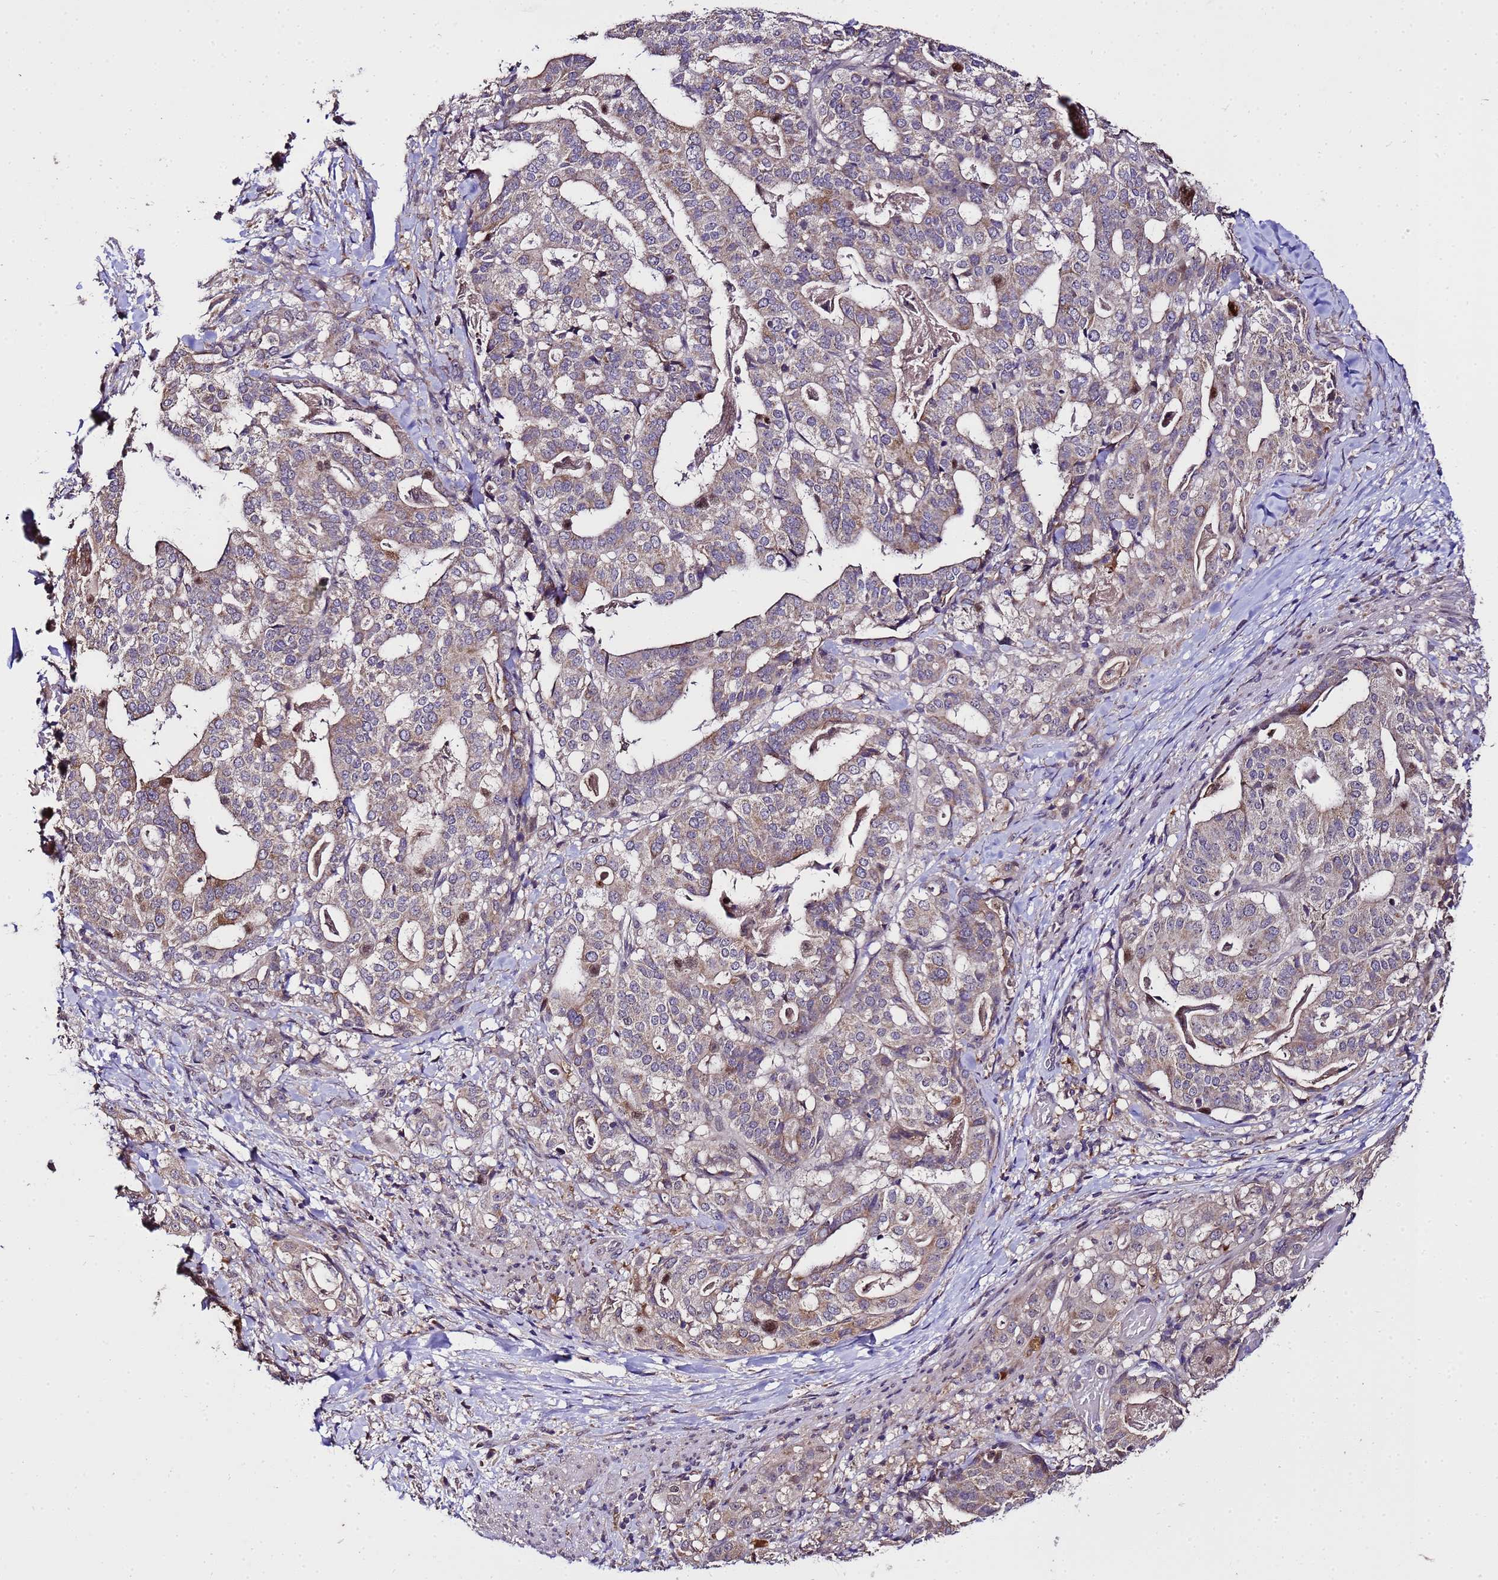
{"staining": {"intensity": "weak", "quantity": ">75%", "location": "cytoplasmic/membranous"}, "tissue": "stomach cancer", "cell_type": "Tumor cells", "image_type": "cancer", "snomed": [{"axis": "morphology", "description": "Adenocarcinoma, NOS"}, {"axis": "topography", "description": "Stomach"}], "caption": "Weak cytoplasmic/membranous positivity is seen in about >75% of tumor cells in adenocarcinoma (stomach).", "gene": "ZNF329", "patient": {"sex": "male", "age": 48}}